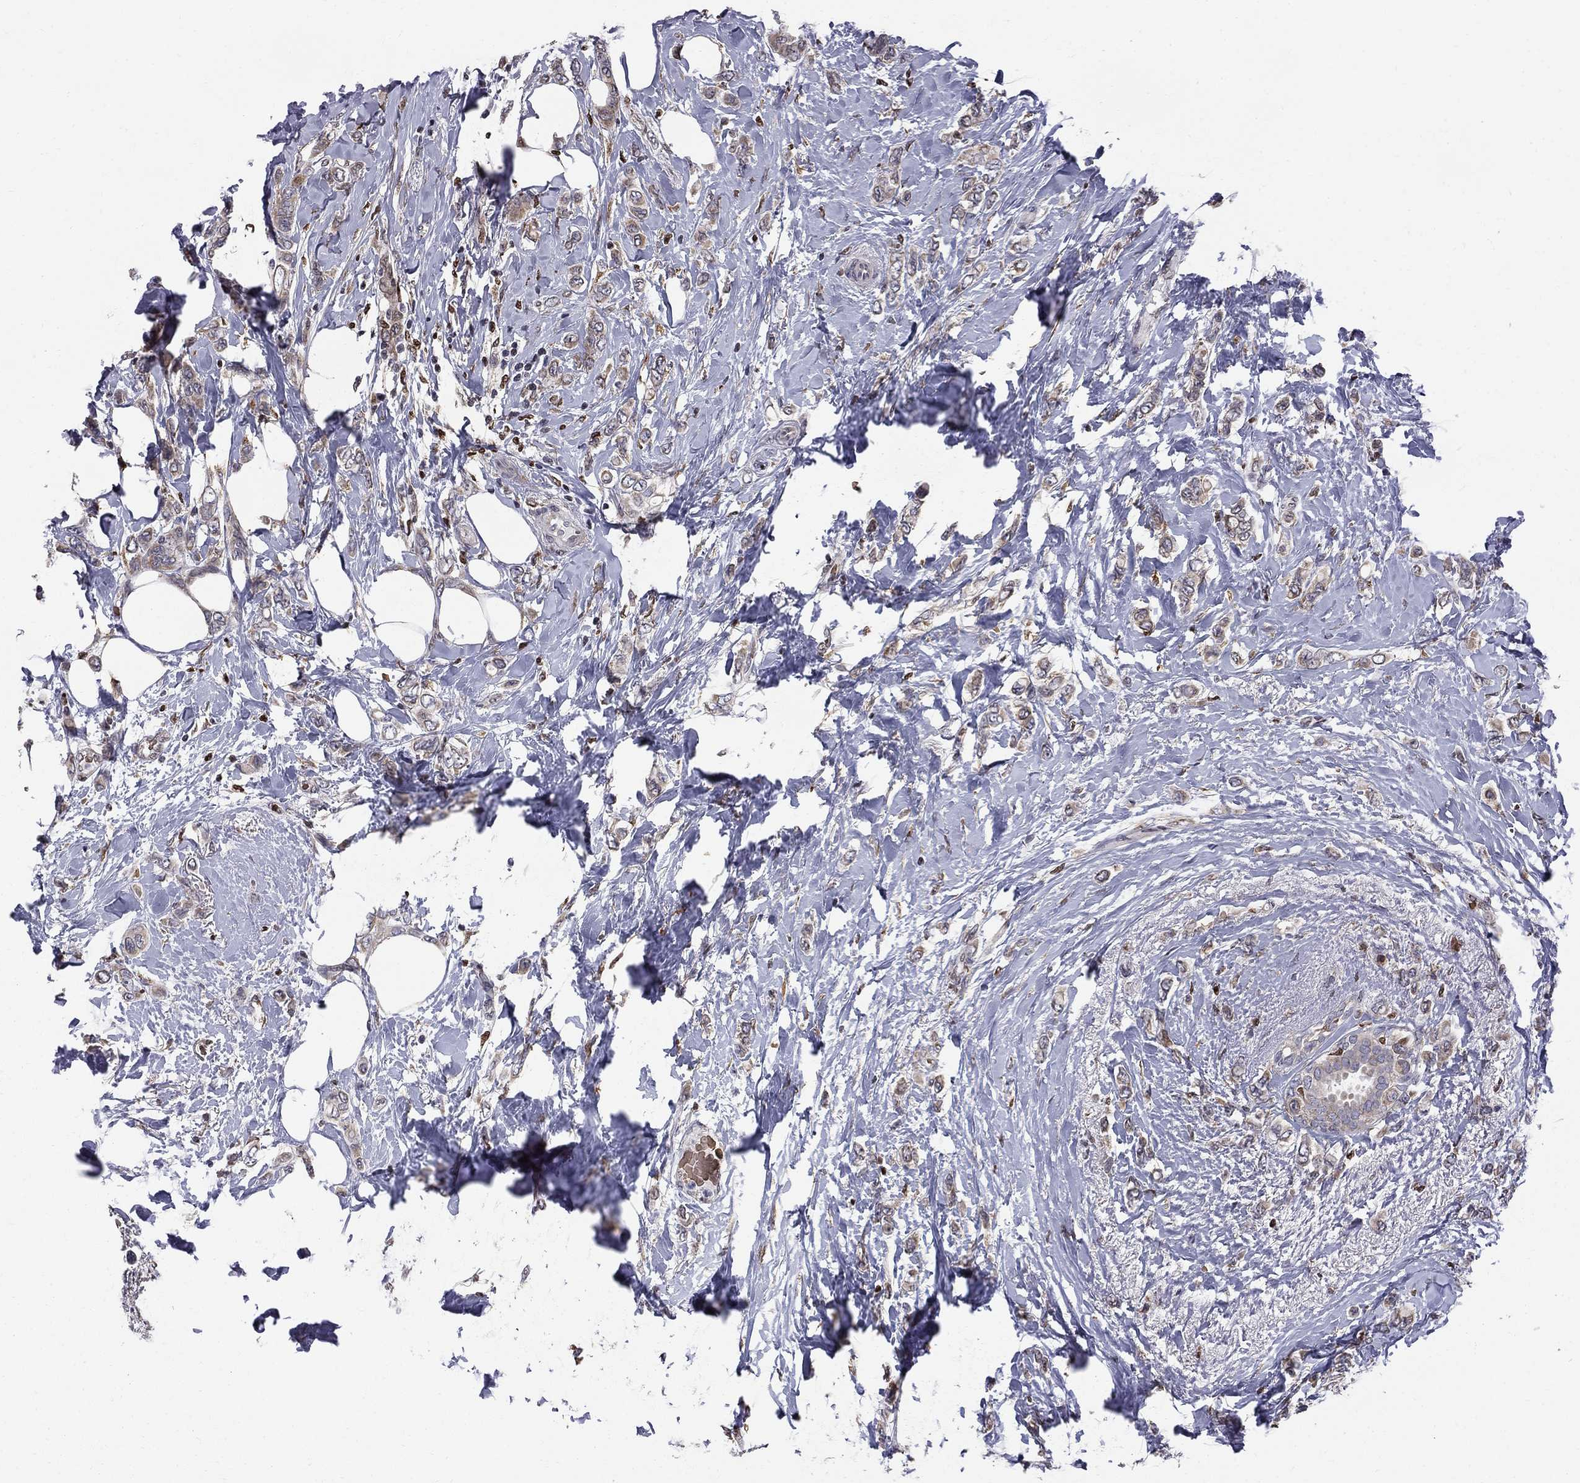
{"staining": {"intensity": "weak", "quantity": "<25%", "location": "cytoplasmic/membranous"}, "tissue": "breast cancer", "cell_type": "Tumor cells", "image_type": "cancer", "snomed": [{"axis": "morphology", "description": "Lobular carcinoma"}, {"axis": "topography", "description": "Breast"}], "caption": "High power microscopy histopathology image of an immunohistochemistry (IHC) photomicrograph of breast lobular carcinoma, revealing no significant staining in tumor cells.", "gene": "HSPB2", "patient": {"sex": "female", "age": 66}}